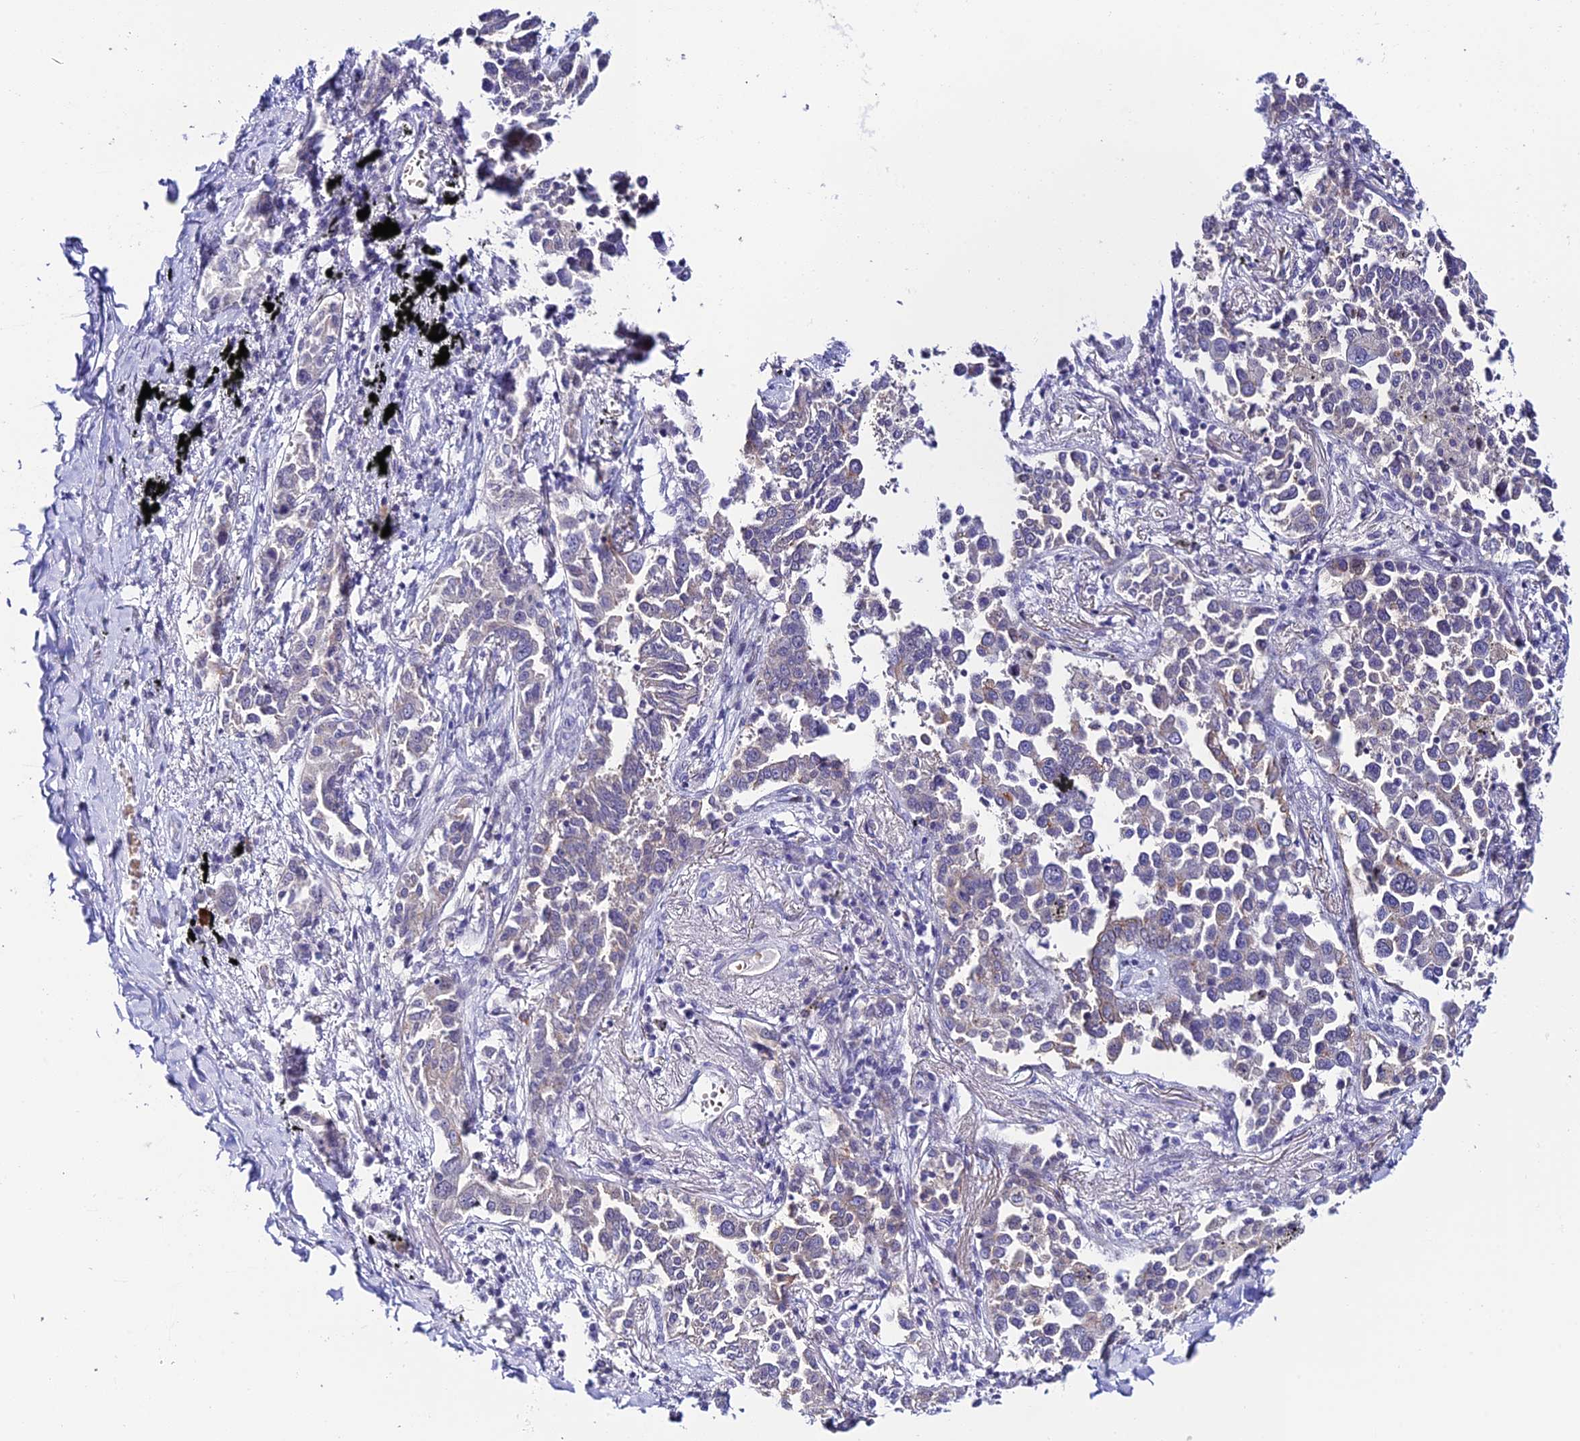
{"staining": {"intensity": "negative", "quantity": "none", "location": "none"}, "tissue": "lung cancer", "cell_type": "Tumor cells", "image_type": "cancer", "snomed": [{"axis": "morphology", "description": "Adenocarcinoma, NOS"}, {"axis": "topography", "description": "Lung"}], "caption": "An immunohistochemistry (IHC) image of lung adenocarcinoma is shown. There is no staining in tumor cells of lung adenocarcinoma.", "gene": "RASGEF1B", "patient": {"sex": "male", "age": 67}}